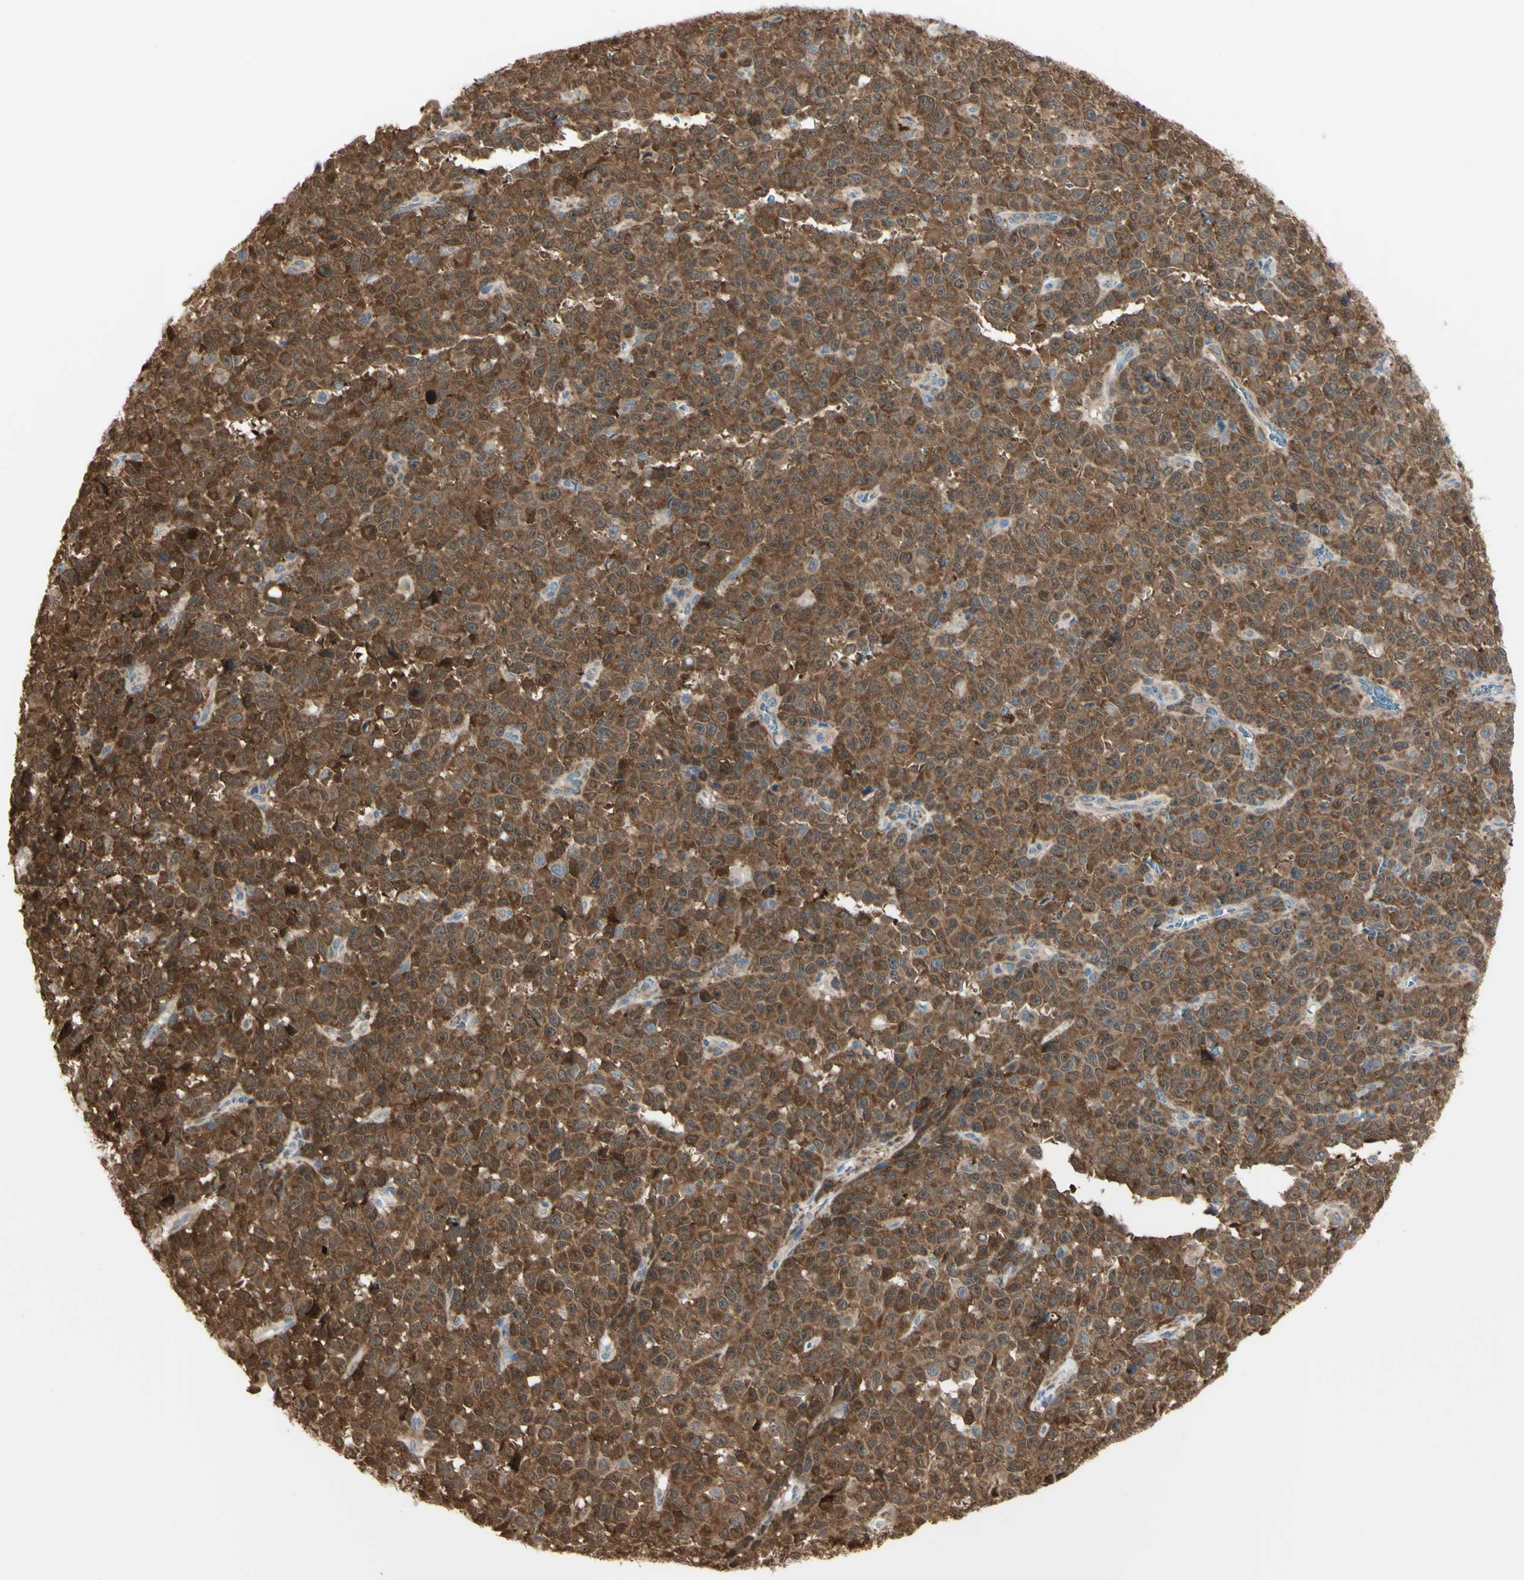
{"staining": {"intensity": "moderate", "quantity": ">75%", "location": "cytoplasmic/membranous"}, "tissue": "melanoma", "cell_type": "Tumor cells", "image_type": "cancer", "snomed": [{"axis": "morphology", "description": "Malignant melanoma, NOS"}, {"axis": "topography", "description": "Skin"}], "caption": "This is a histology image of immunohistochemistry staining of melanoma, which shows moderate staining in the cytoplasmic/membranous of tumor cells.", "gene": "EIF5A", "patient": {"sex": "female", "age": 82}}